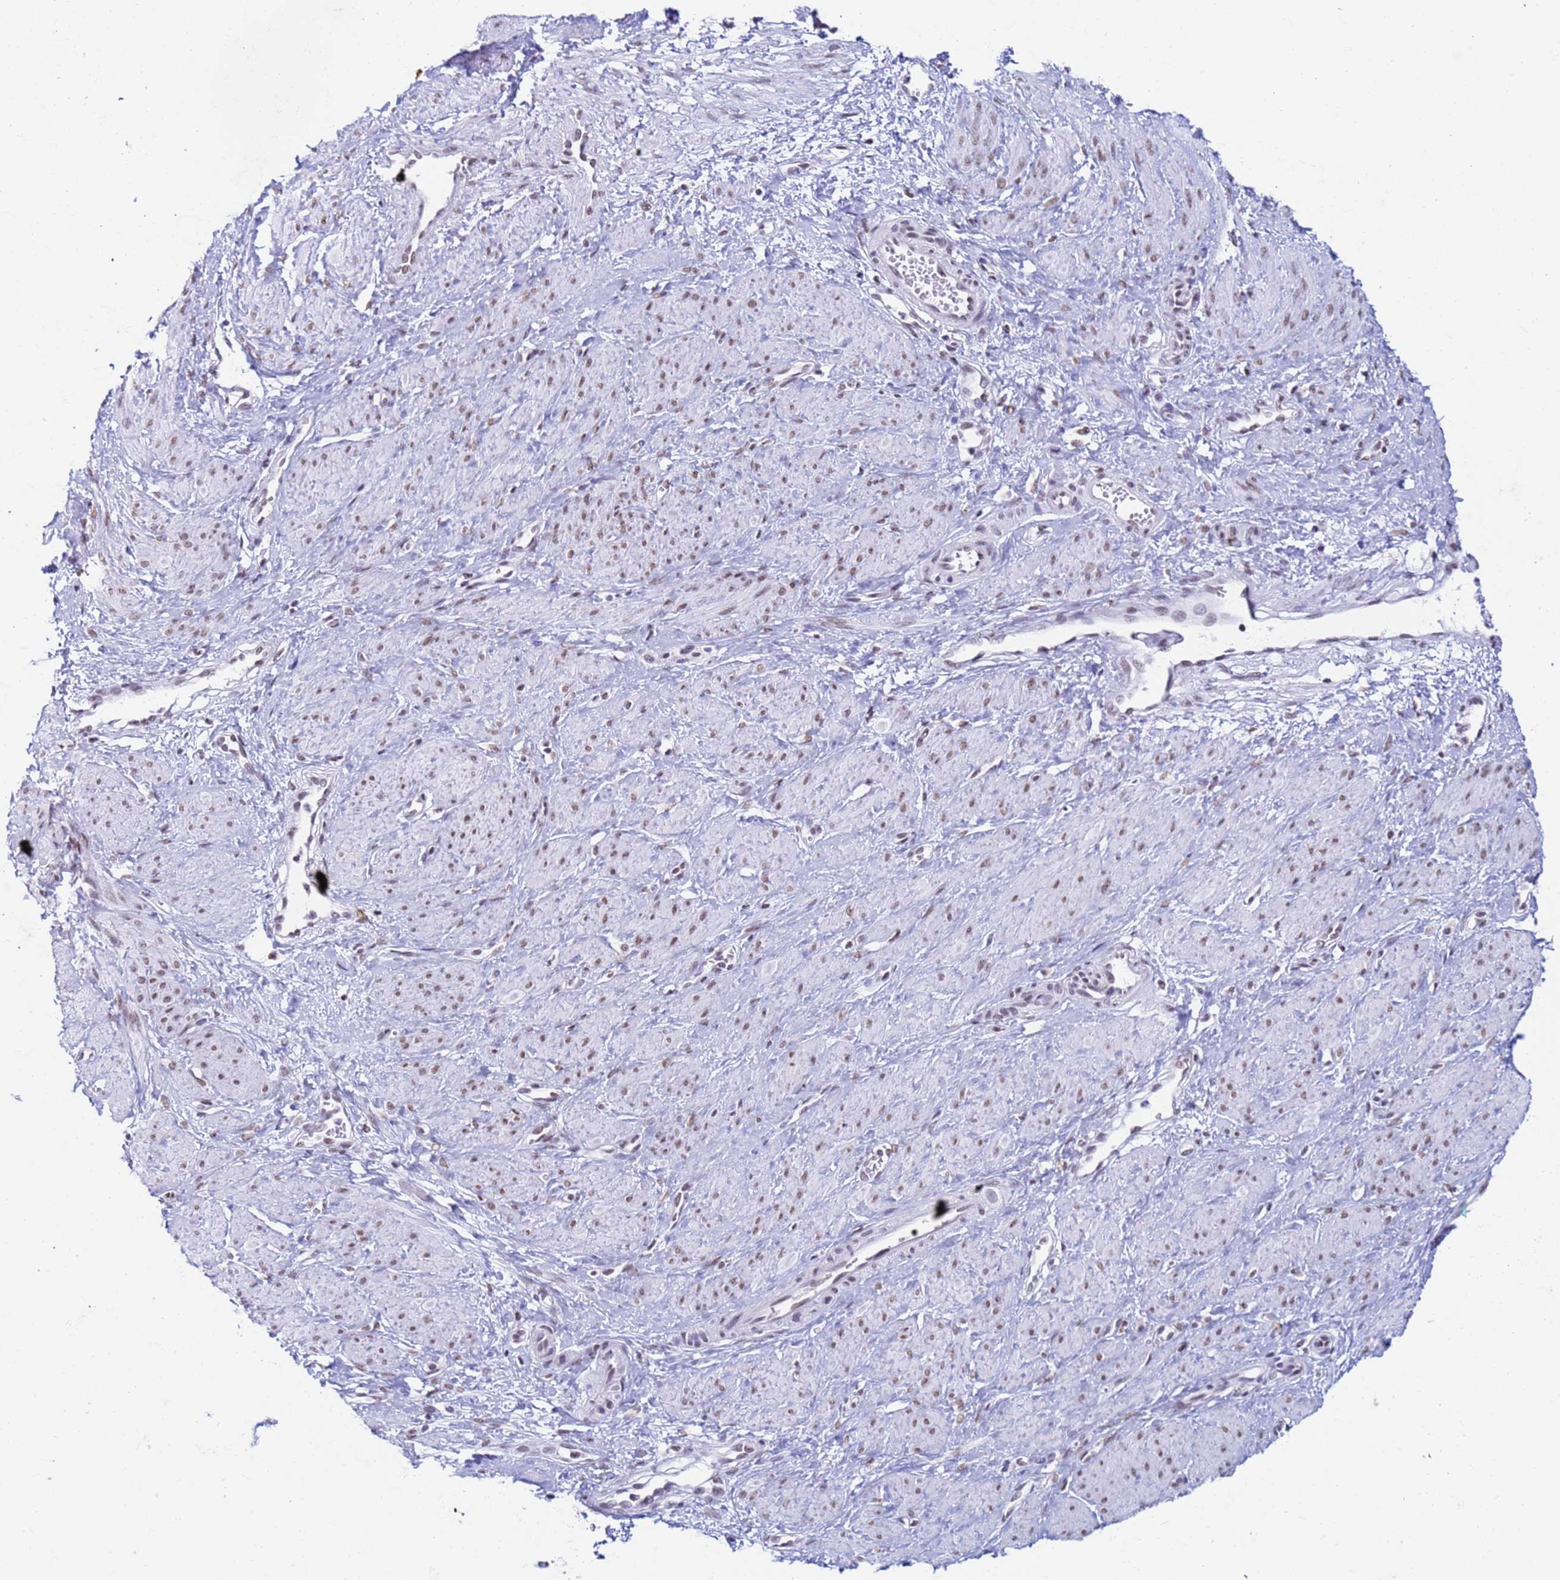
{"staining": {"intensity": "moderate", "quantity": "25%-75%", "location": "nuclear"}, "tissue": "smooth muscle", "cell_type": "Smooth muscle cells", "image_type": "normal", "snomed": [{"axis": "morphology", "description": "Normal tissue, NOS"}, {"axis": "topography", "description": "Smooth muscle"}, {"axis": "topography", "description": "Uterus"}], "caption": "High-power microscopy captured an IHC histopathology image of unremarkable smooth muscle, revealing moderate nuclear staining in approximately 25%-75% of smooth muscle cells. (Stains: DAB (3,3'-diaminobenzidine) in brown, nuclei in blue, Microscopy: brightfield microscopy at high magnification).", "gene": "FAM170B", "patient": {"sex": "female", "age": 39}}